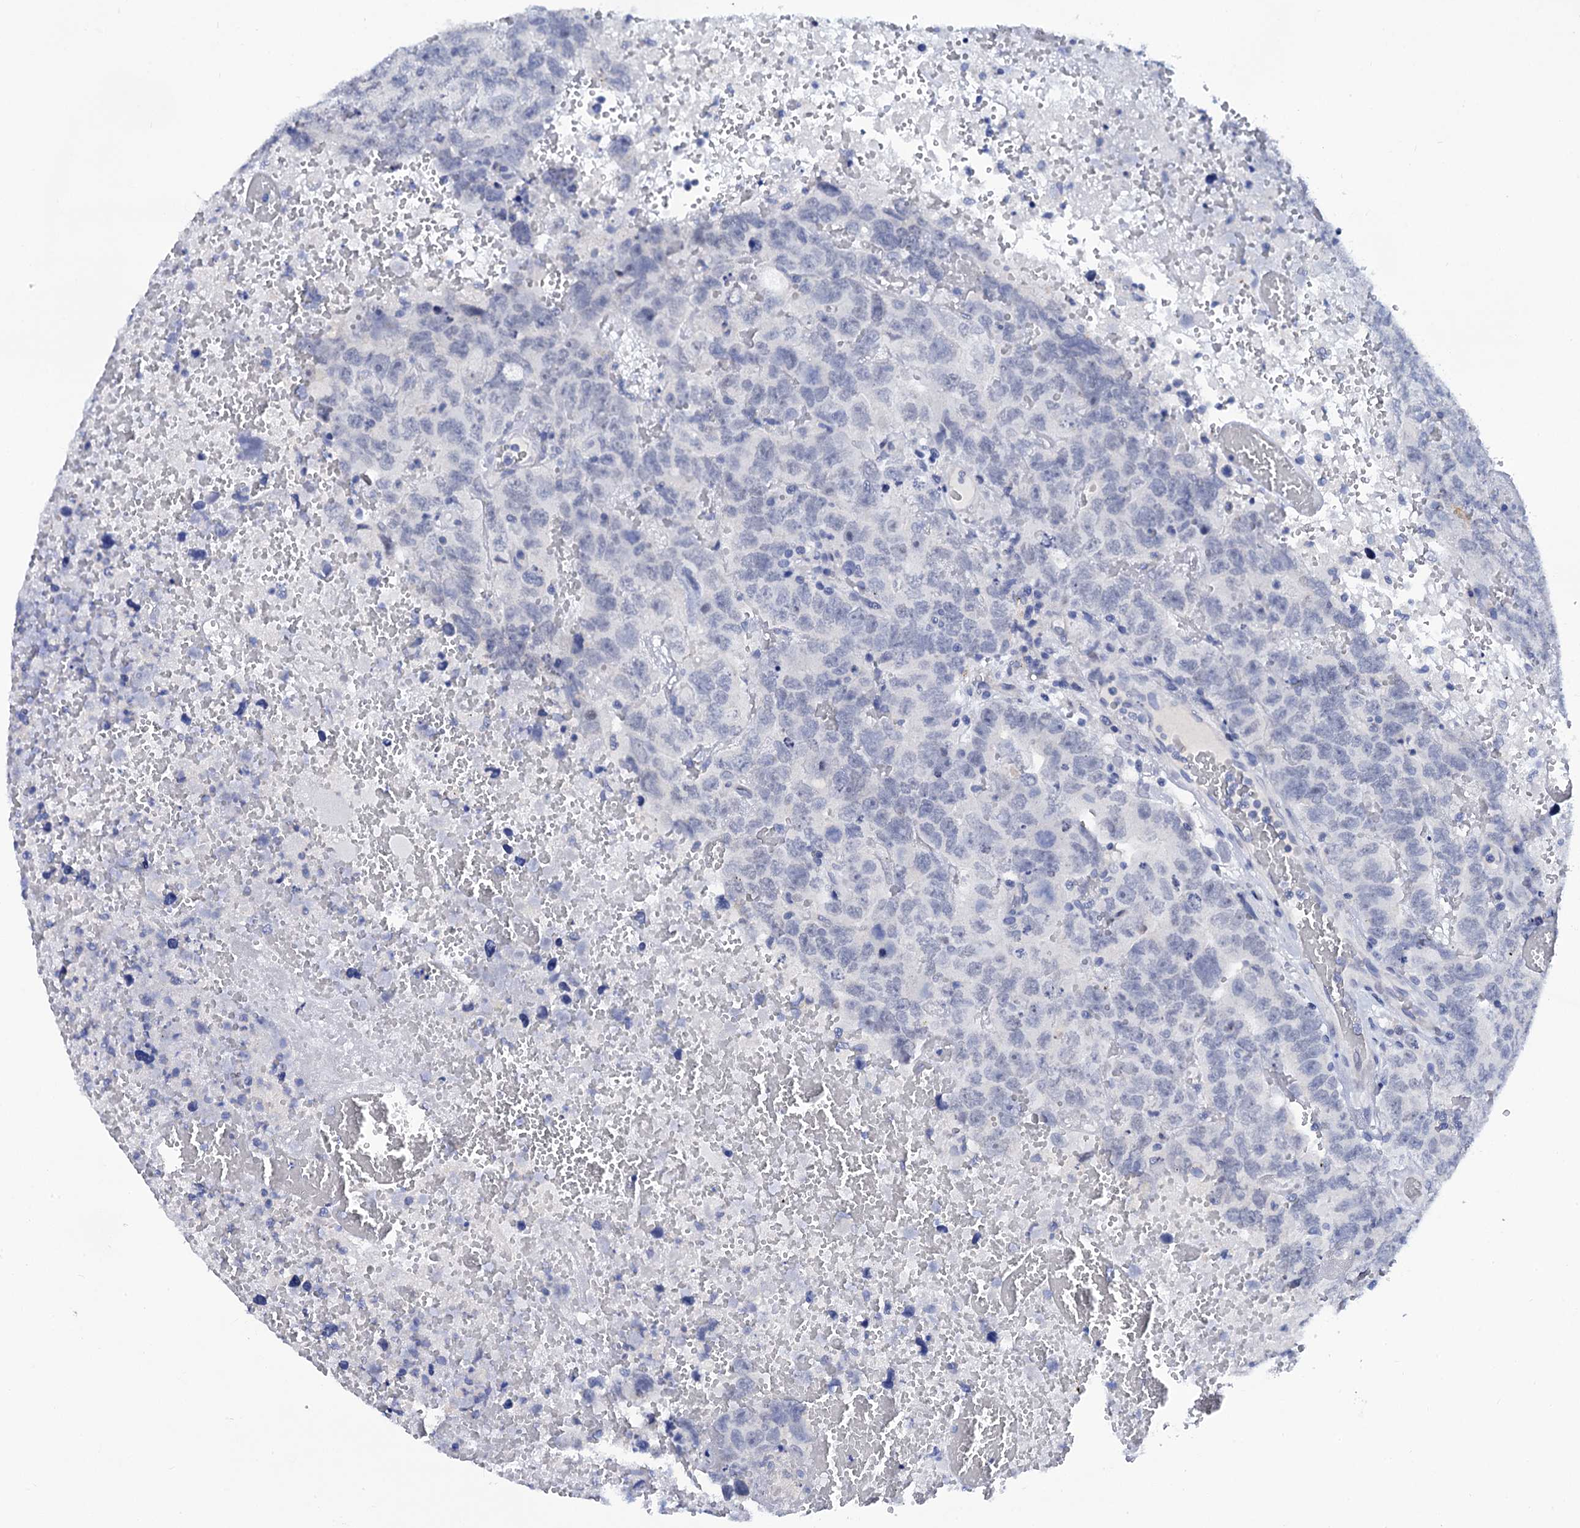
{"staining": {"intensity": "negative", "quantity": "none", "location": "none"}, "tissue": "testis cancer", "cell_type": "Tumor cells", "image_type": "cancer", "snomed": [{"axis": "morphology", "description": "Carcinoma, Embryonal, NOS"}, {"axis": "topography", "description": "Testis"}], "caption": "Testis cancer (embryonal carcinoma) stained for a protein using immunohistochemistry (IHC) reveals no expression tumor cells.", "gene": "LYPD3", "patient": {"sex": "male", "age": 45}}